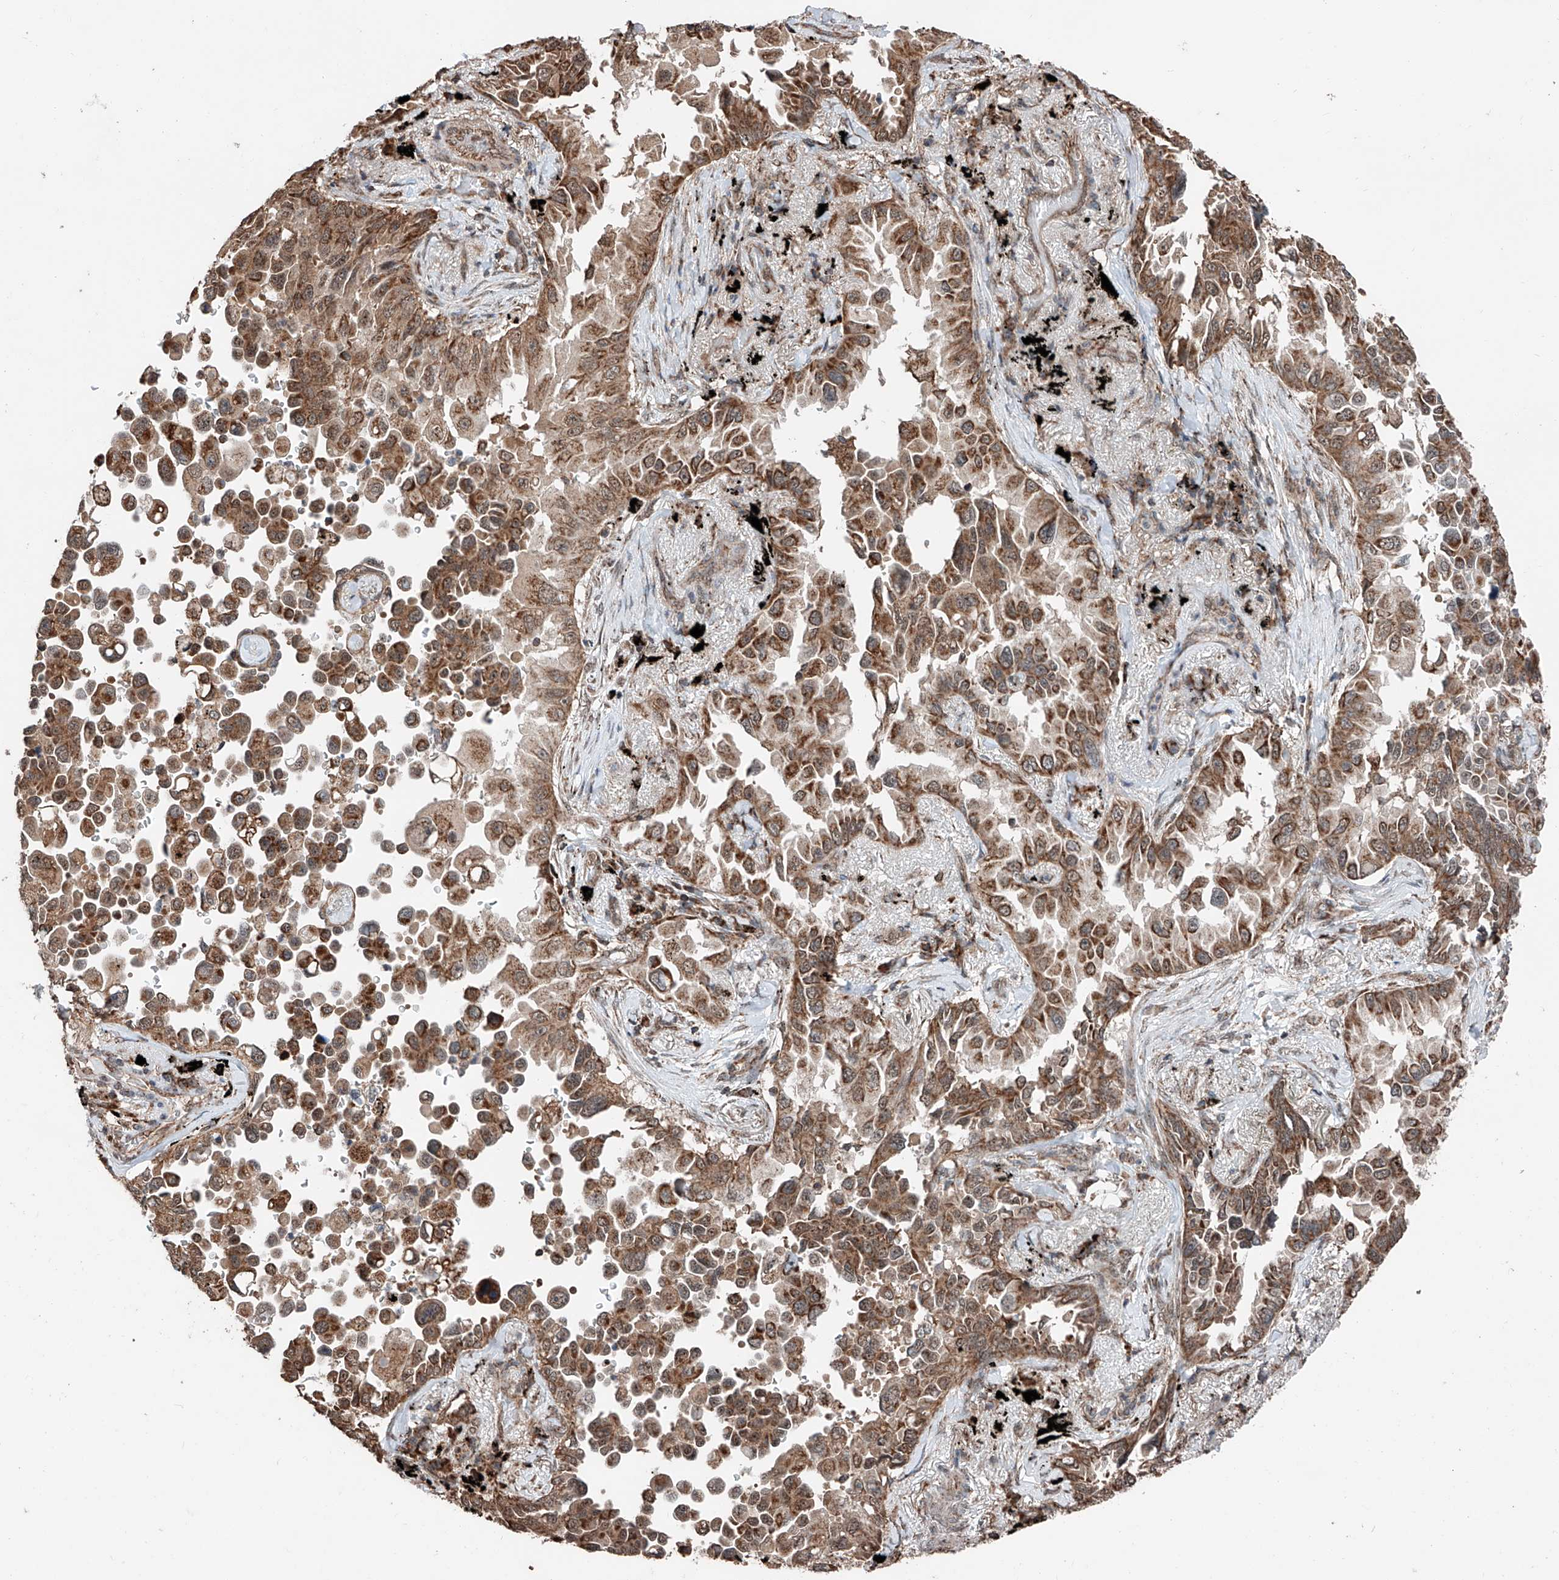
{"staining": {"intensity": "moderate", "quantity": ">75%", "location": "cytoplasmic/membranous"}, "tissue": "lung cancer", "cell_type": "Tumor cells", "image_type": "cancer", "snomed": [{"axis": "morphology", "description": "Adenocarcinoma, NOS"}, {"axis": "topography", "description": "Lung"}], "caption": "Lung cancer stained with DAB (3,3'-diaminobenzidine) IHC demonstrates medium levels of moderate cytoplasmic/membranous staining in about >75% of tumor cells. The staining was performed using DAB to visualize the protein expression in brown, while the nuclei were stained in blue with hematoxylin (Magnification: 20x).", "gene": "ZNF445", "patient": {"sex": "female", "age": 67}}